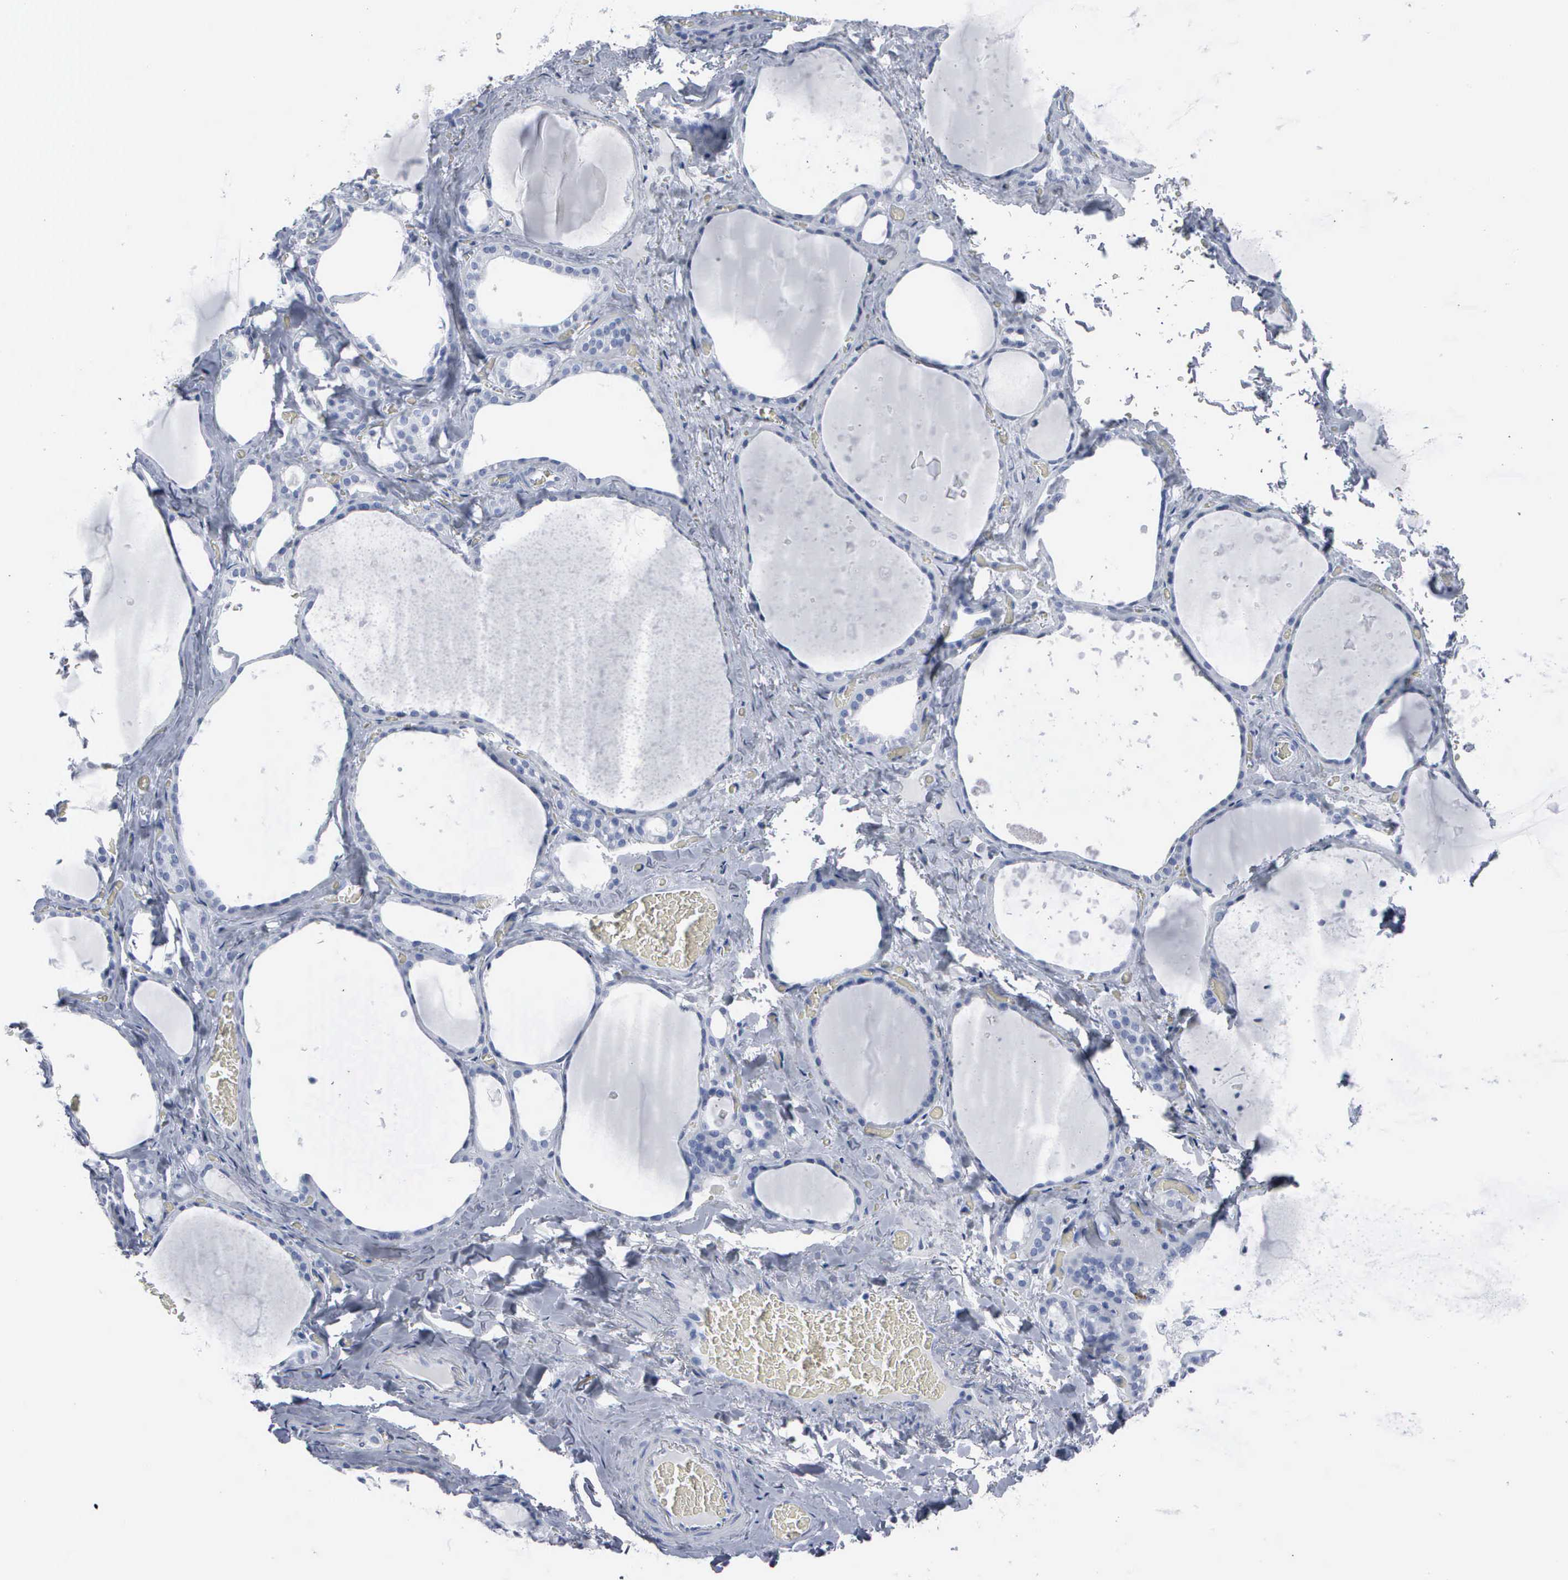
{"staining": {"intensity": "negative", "quantity": "none", "location": "none"}, "tissue": "thyroid gland", "cell_type": "Glandular cells", "image_type": "normal", "snomed": [{"axis": "morphology", "description": "Normal tissue, NOS"}, {"axis": "topography", "description": "Thyroid gland"}], "caption": "Glandular cells are negative for protein expression in unremarkable human thyroid gland. (DAB (3,3'-diaminobenzidine) IHC, high magnification).", "gene": "CCNB1", "patient": {"sex": "male", "age": 76}}